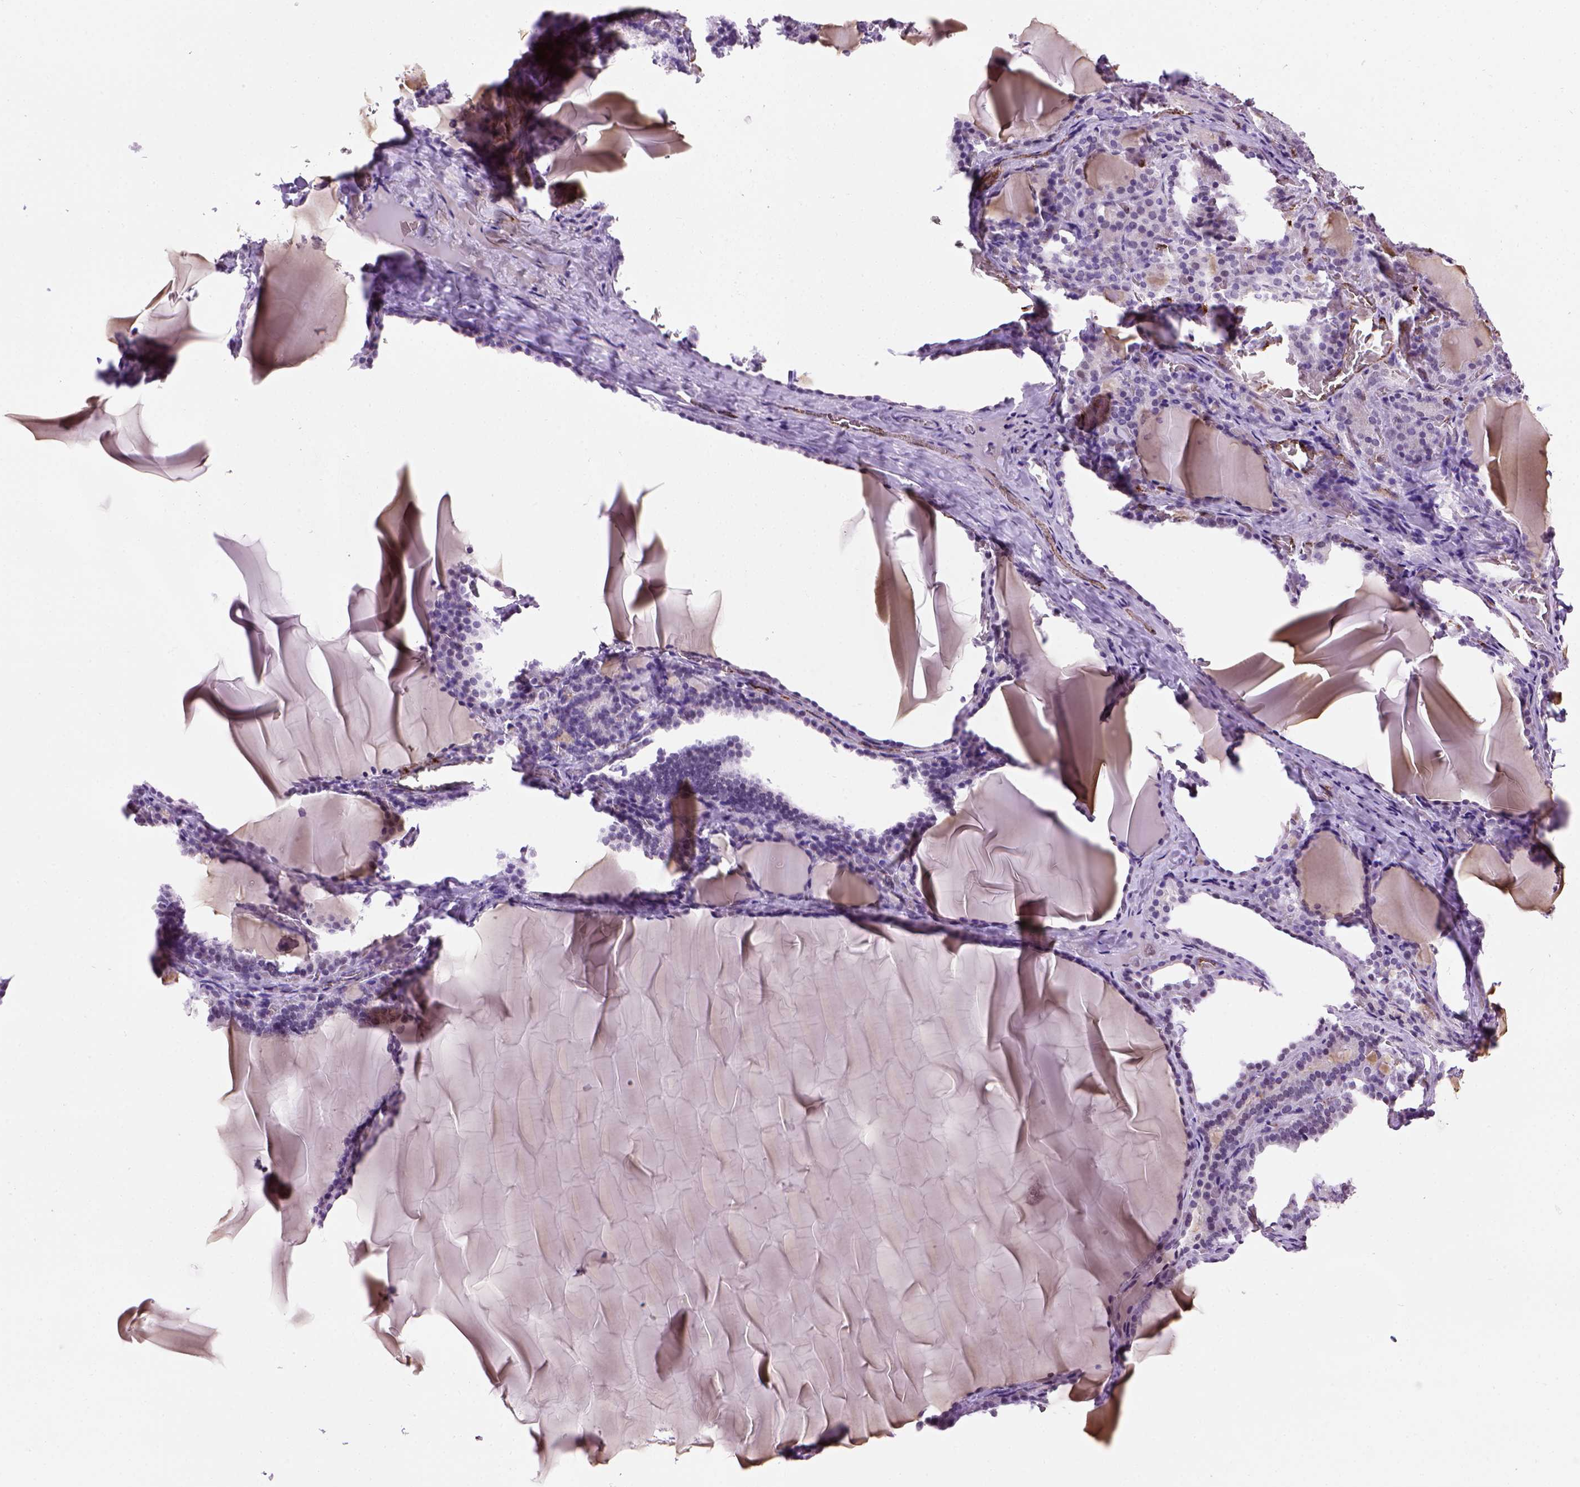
{"staining": {"intensity": "negative", "quantity": "none", "location": "none"}, "tissue": "thyroid gland", "cell_type": "Glandular cells", "image_type": "normal", "snomed": [{"axis": "morphology", "description": "Normal tissue, NOS"}, {"axis": "morphology", "description": "Hyperplasia, NOS"}, {"axis": "topography", "description": "Thyroid gland"}], "caption": "The histopathology image shows no staining of glandular cells in unremarkable thyroid gland.", "gene": "VWF", "patient": {"sex": "female", "age": 27}}